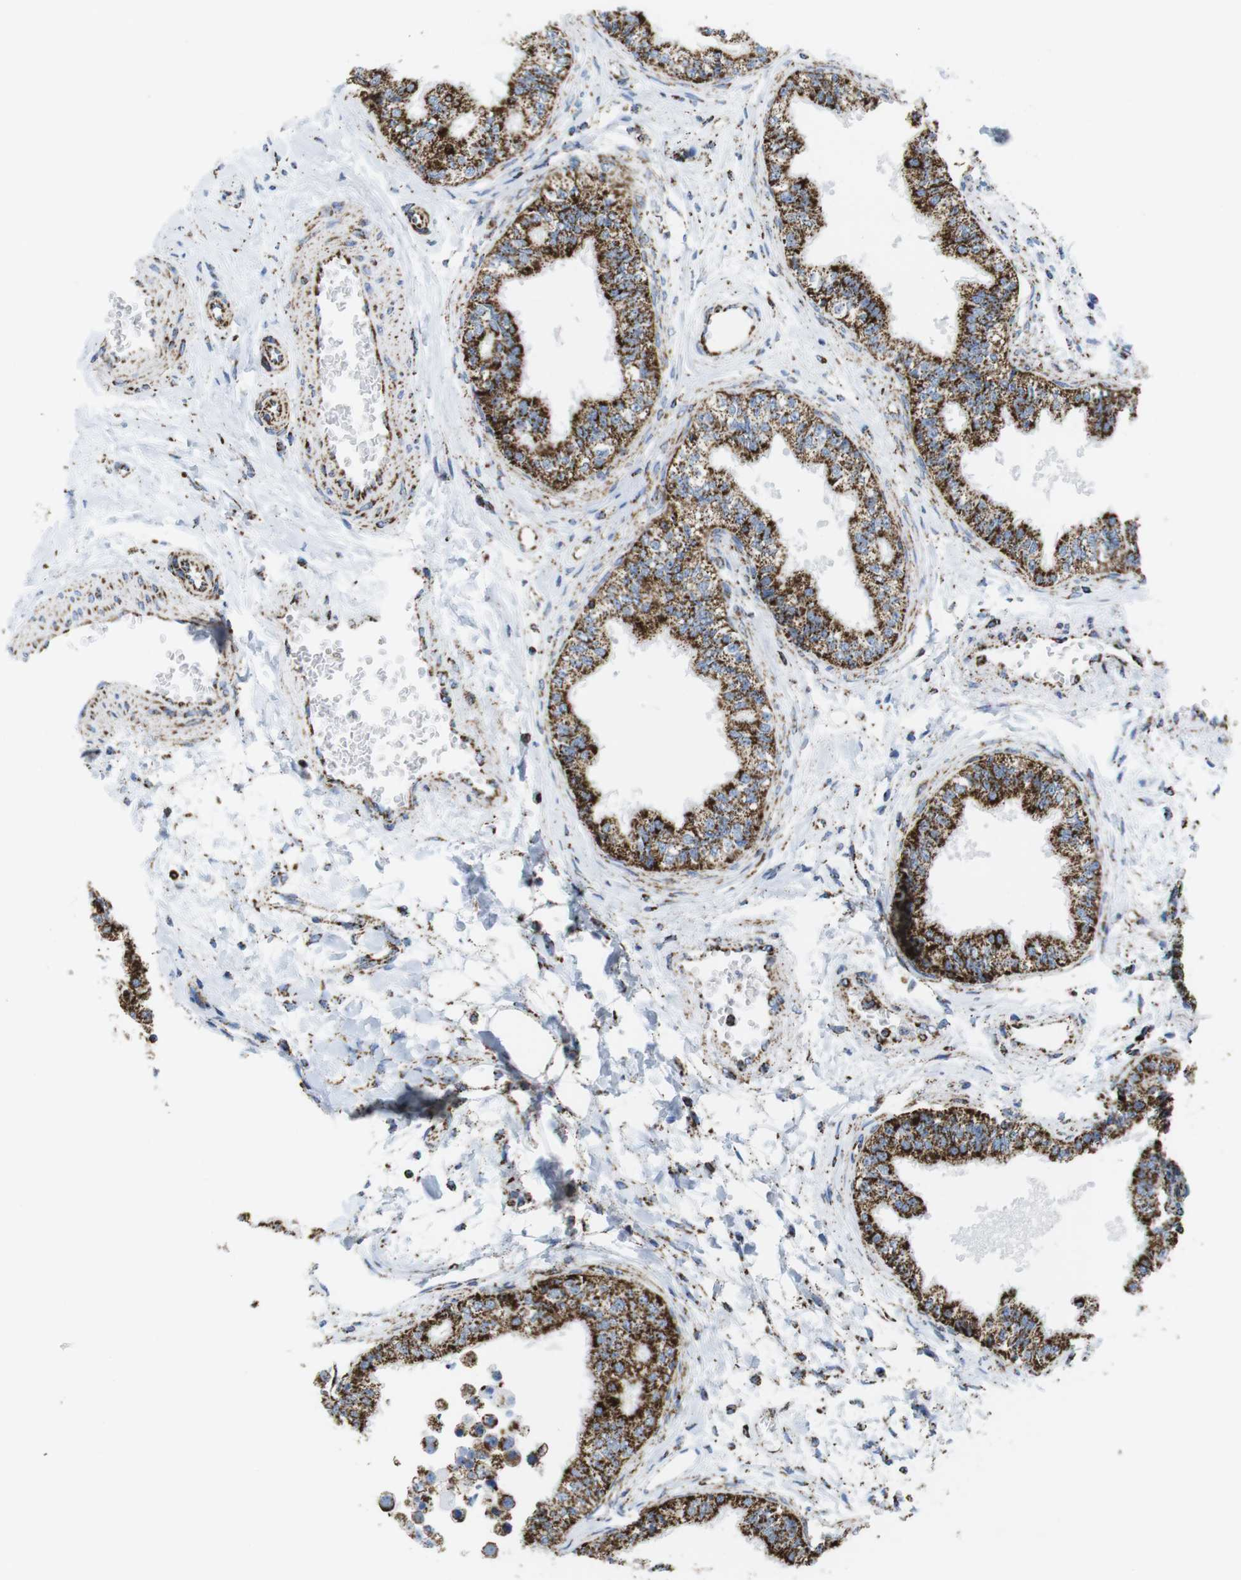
{"staining": {"intensity": "strong", "quantity": ">75%", "location": "cytoplasmic/membranous"}, "tissue": "epididymis", "cell_type": "Glandular cells", "image_type": "normal", "snomed": [{"axis": "morphology", "description": "Normal tissue, NOS"}, {"axis": "morphology", "description": "Adenocarcinoma, metastatic, NOS"}, {"axis": "topography", "description": "Testis"}, {"axis": "topography", "description": "Epididymis"}], "caption": "Immunohistochemistry (IHC) of benign epididymis demonstrates high levels of strong cytoplasmic/membranous expression in about >75% of glandular cells. The staining was performed using DAB, with brown indicating positive protein expression. Nuclei are stained blue with hematoxylin.", "gene": "ATP5PO", "patient": {"sex": "male", "age": 26}}